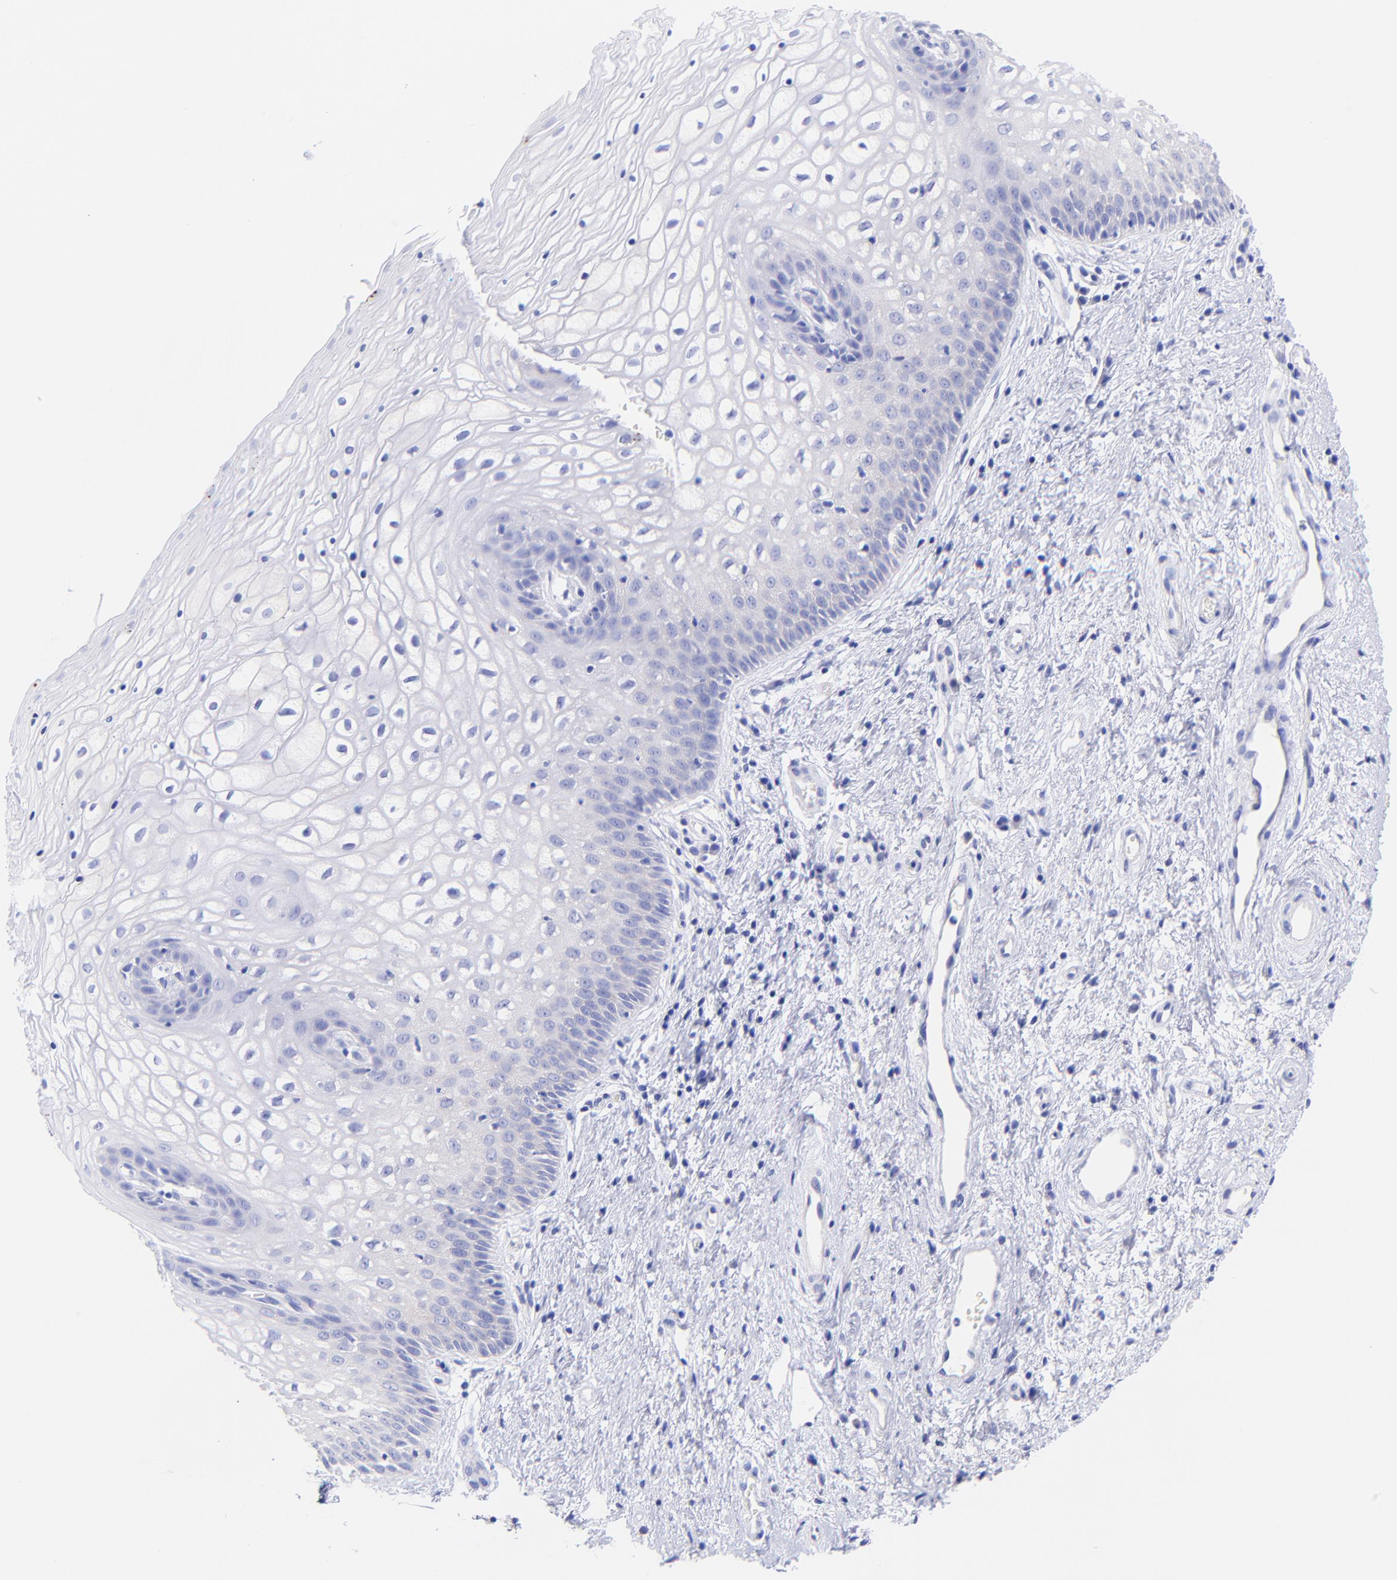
{"staining": {"intensity": "negative", "quantity": "none", "location": "none"}, "tissue": "vagina", "cell_type": "Squamous epithelial cells", "image_type": "normal", "snomed": [{"axis": "morphology", "description": "Normal tissue, NOS"}, {"axis": "topography", "description": "Vagina"}], "caption": "Squamous epithelial cells are negative for protein expression in unremarkable human vagina. (Stains: DAB immunohistochemistry (IHC) with hematoxylin counter stain, Microscopy: brightfield microscopy at high magnification).", "gene": "GPHN", "patient": {"sex": "female", "age": 34}}